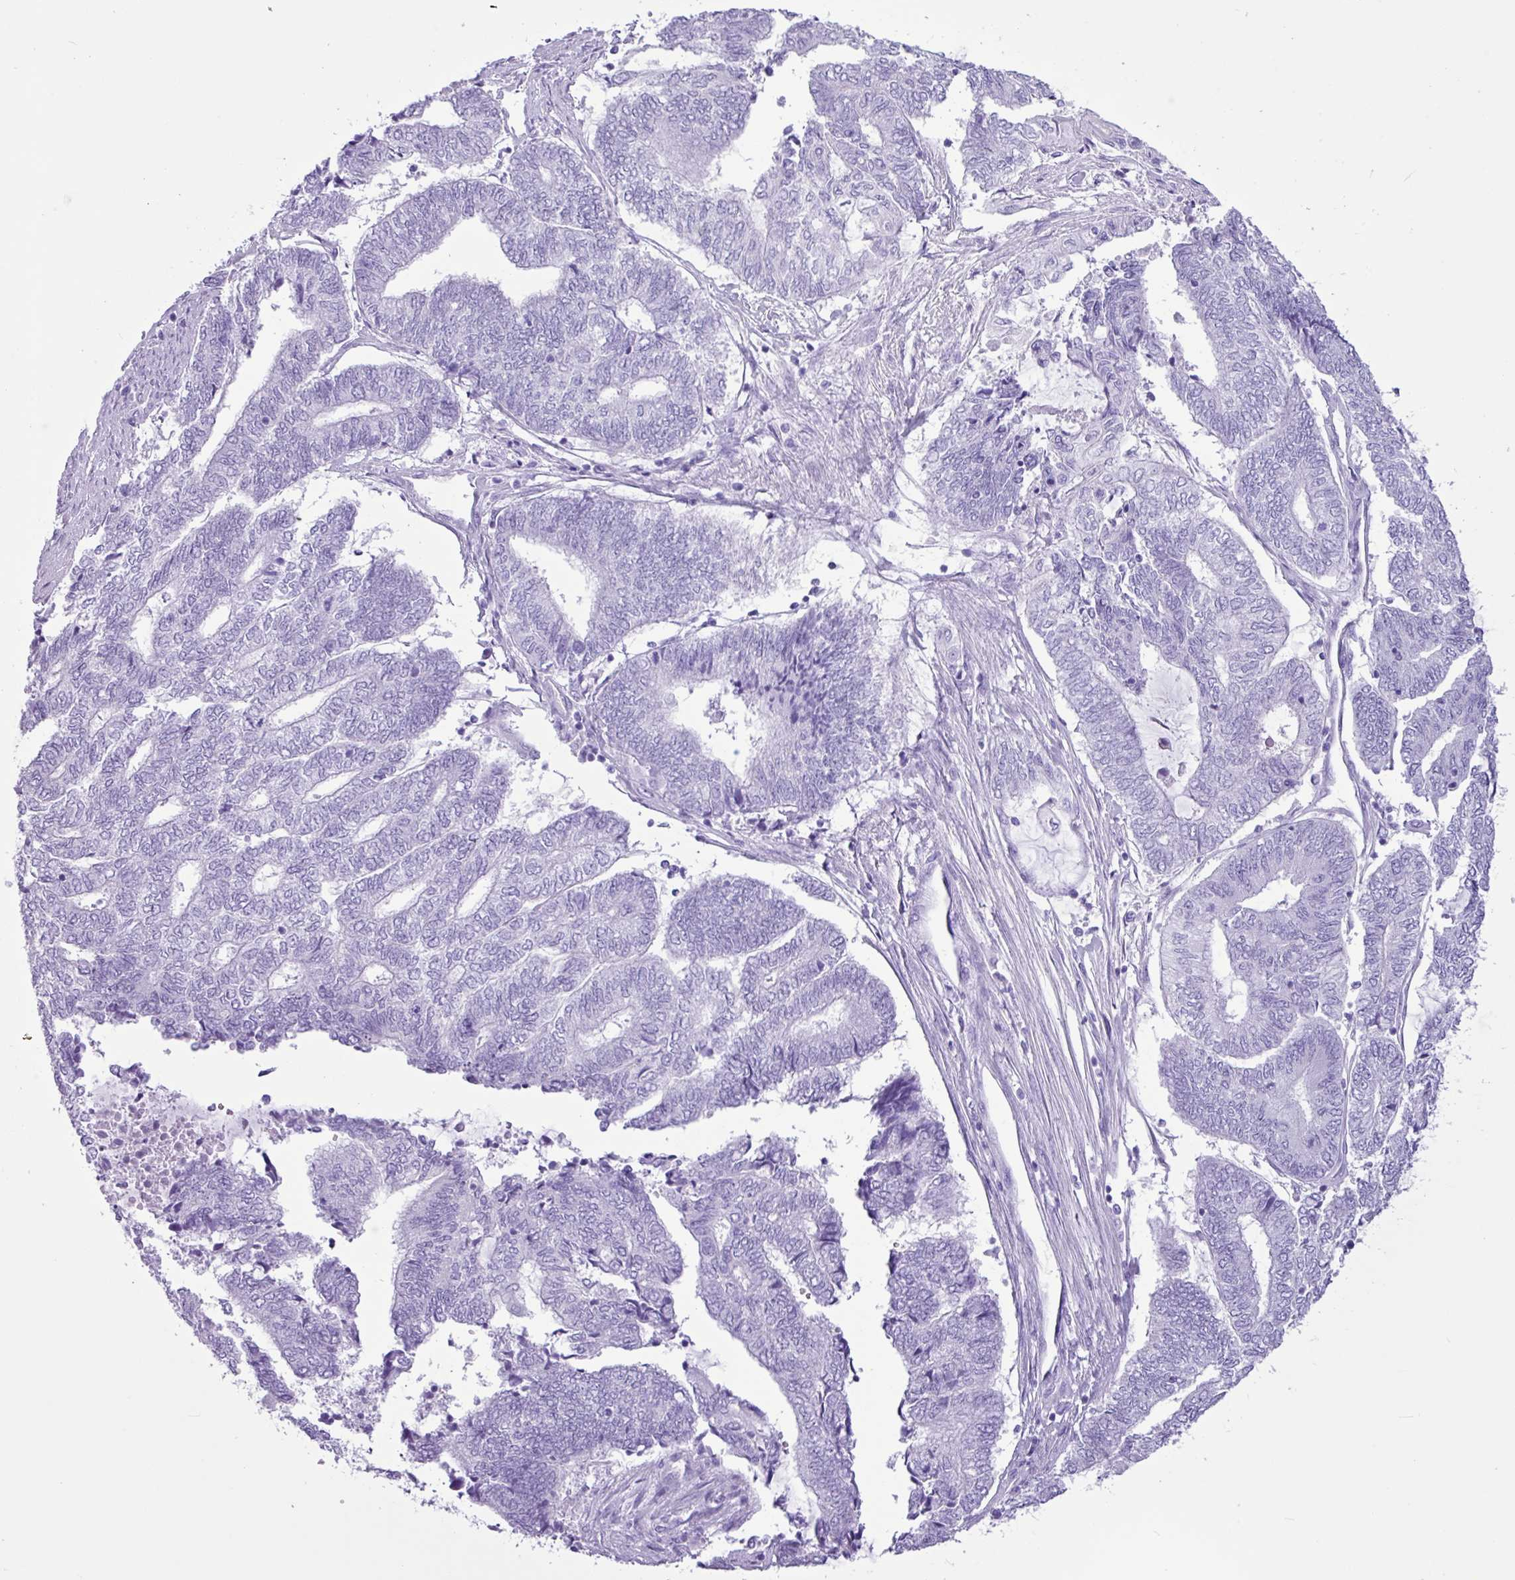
{"staining": {"intensity": "negative", "quantity": "none", "location": "none"}, "tissue": "endometrial cancer", "cell_type": "Tumor cells", "image_type": "cancer", "snomed": [{"axis": "morphology", "description": "Adenocarcinoma, NOS"}, {"axis": "topography", "description": "Uterus"}, {"axis": "topography", "description": "Endometrium"}], "caption": "Endometrial cancer was stained to show a protein in brown. There is no significant staining in tumor cells.", "gene": "CKMT2", "patient": {"sex": "female", "age": 70}}